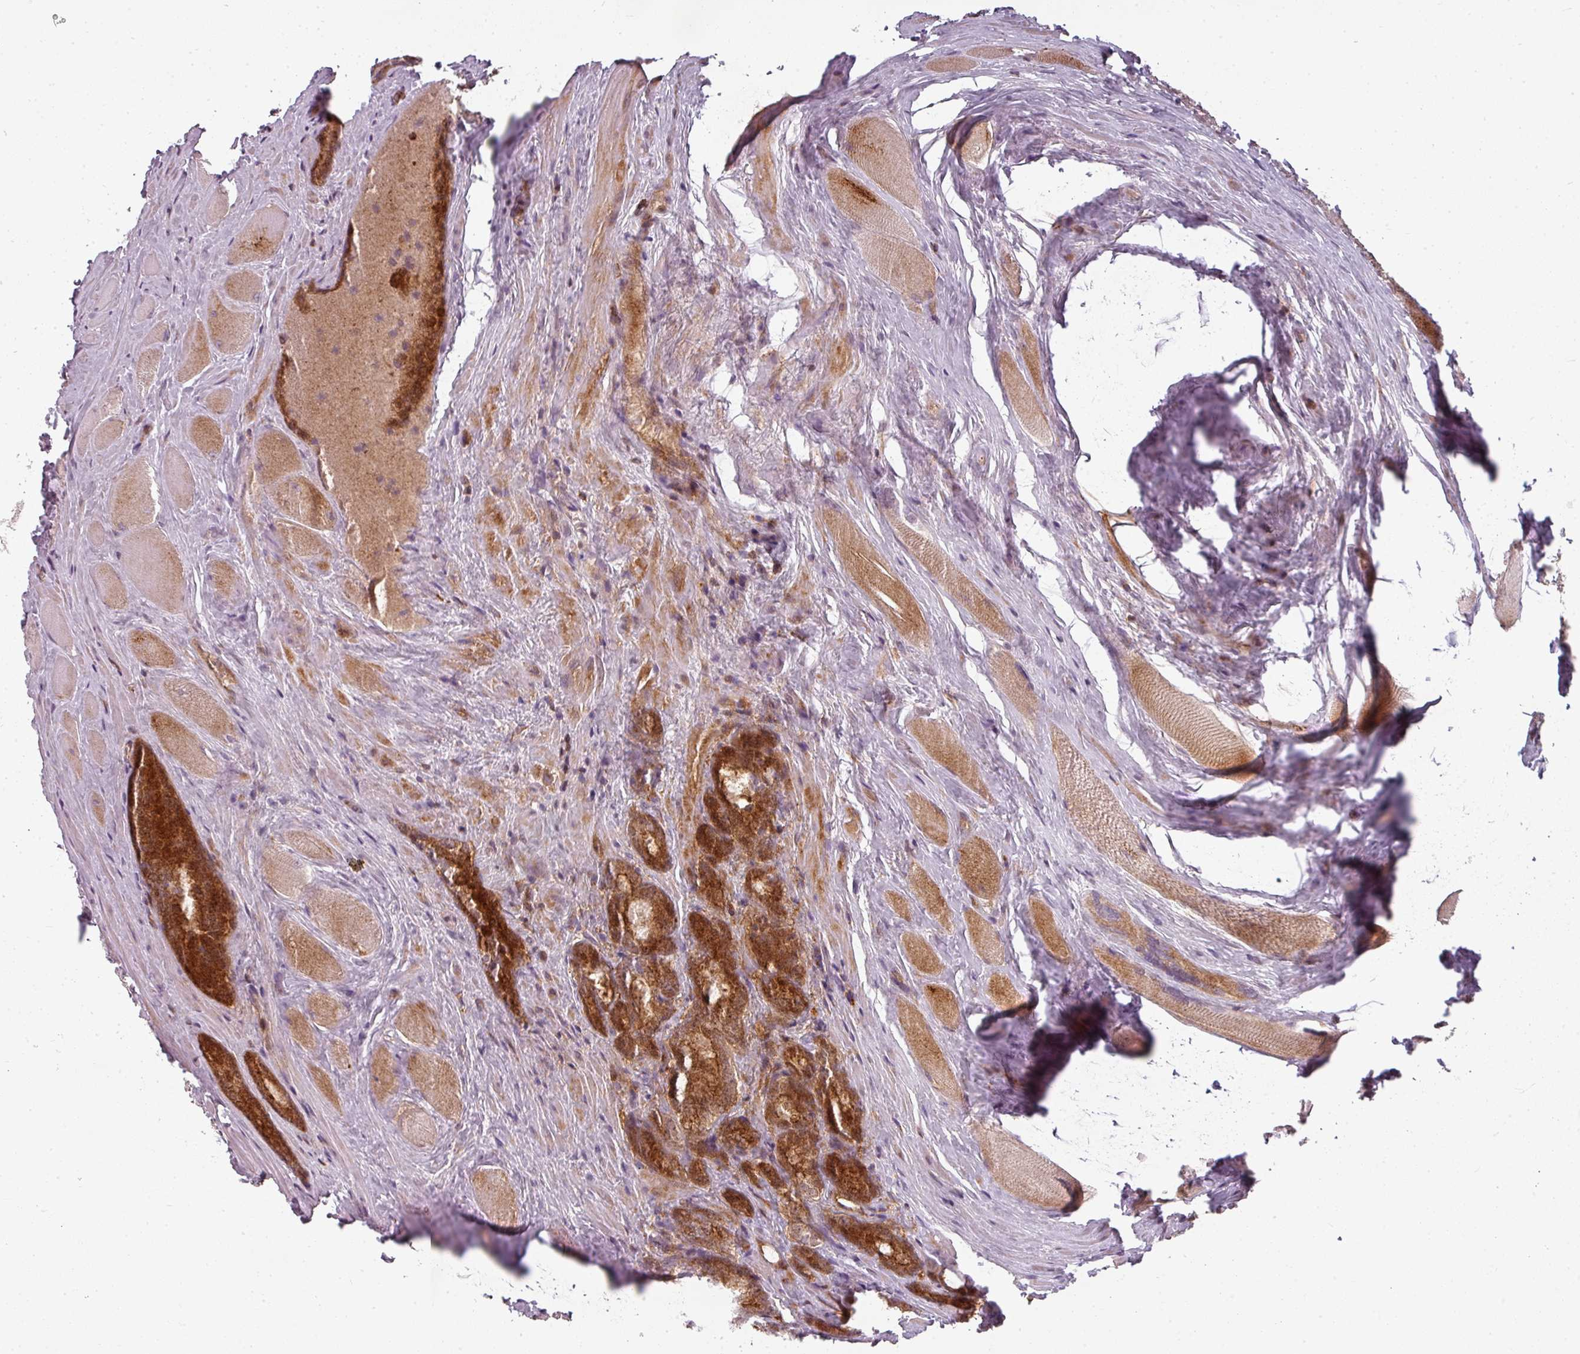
{"staining": {"intensity": "moderate", "quantity": ">75%", "location": "cytoplasmic/membranous"}, "tissue": "prostate cancer", "cell_type": "Tumor cells", "image_type": "cancer", "snomed": [{"axis": "morphology", "description": "Adenocarcinoma, Low grade"}, {"axis": "topography", "description": "Prostate"}], "caption": "Protein analysis of prostate cancer (adenocarcinoma (low-grade)) tissue demonstrates moderate cytoplasmic/membranous positivity in about >75% of tumor cells.", "gene": "CLIC1", "patient": {"sex": "male", "age": 68}}